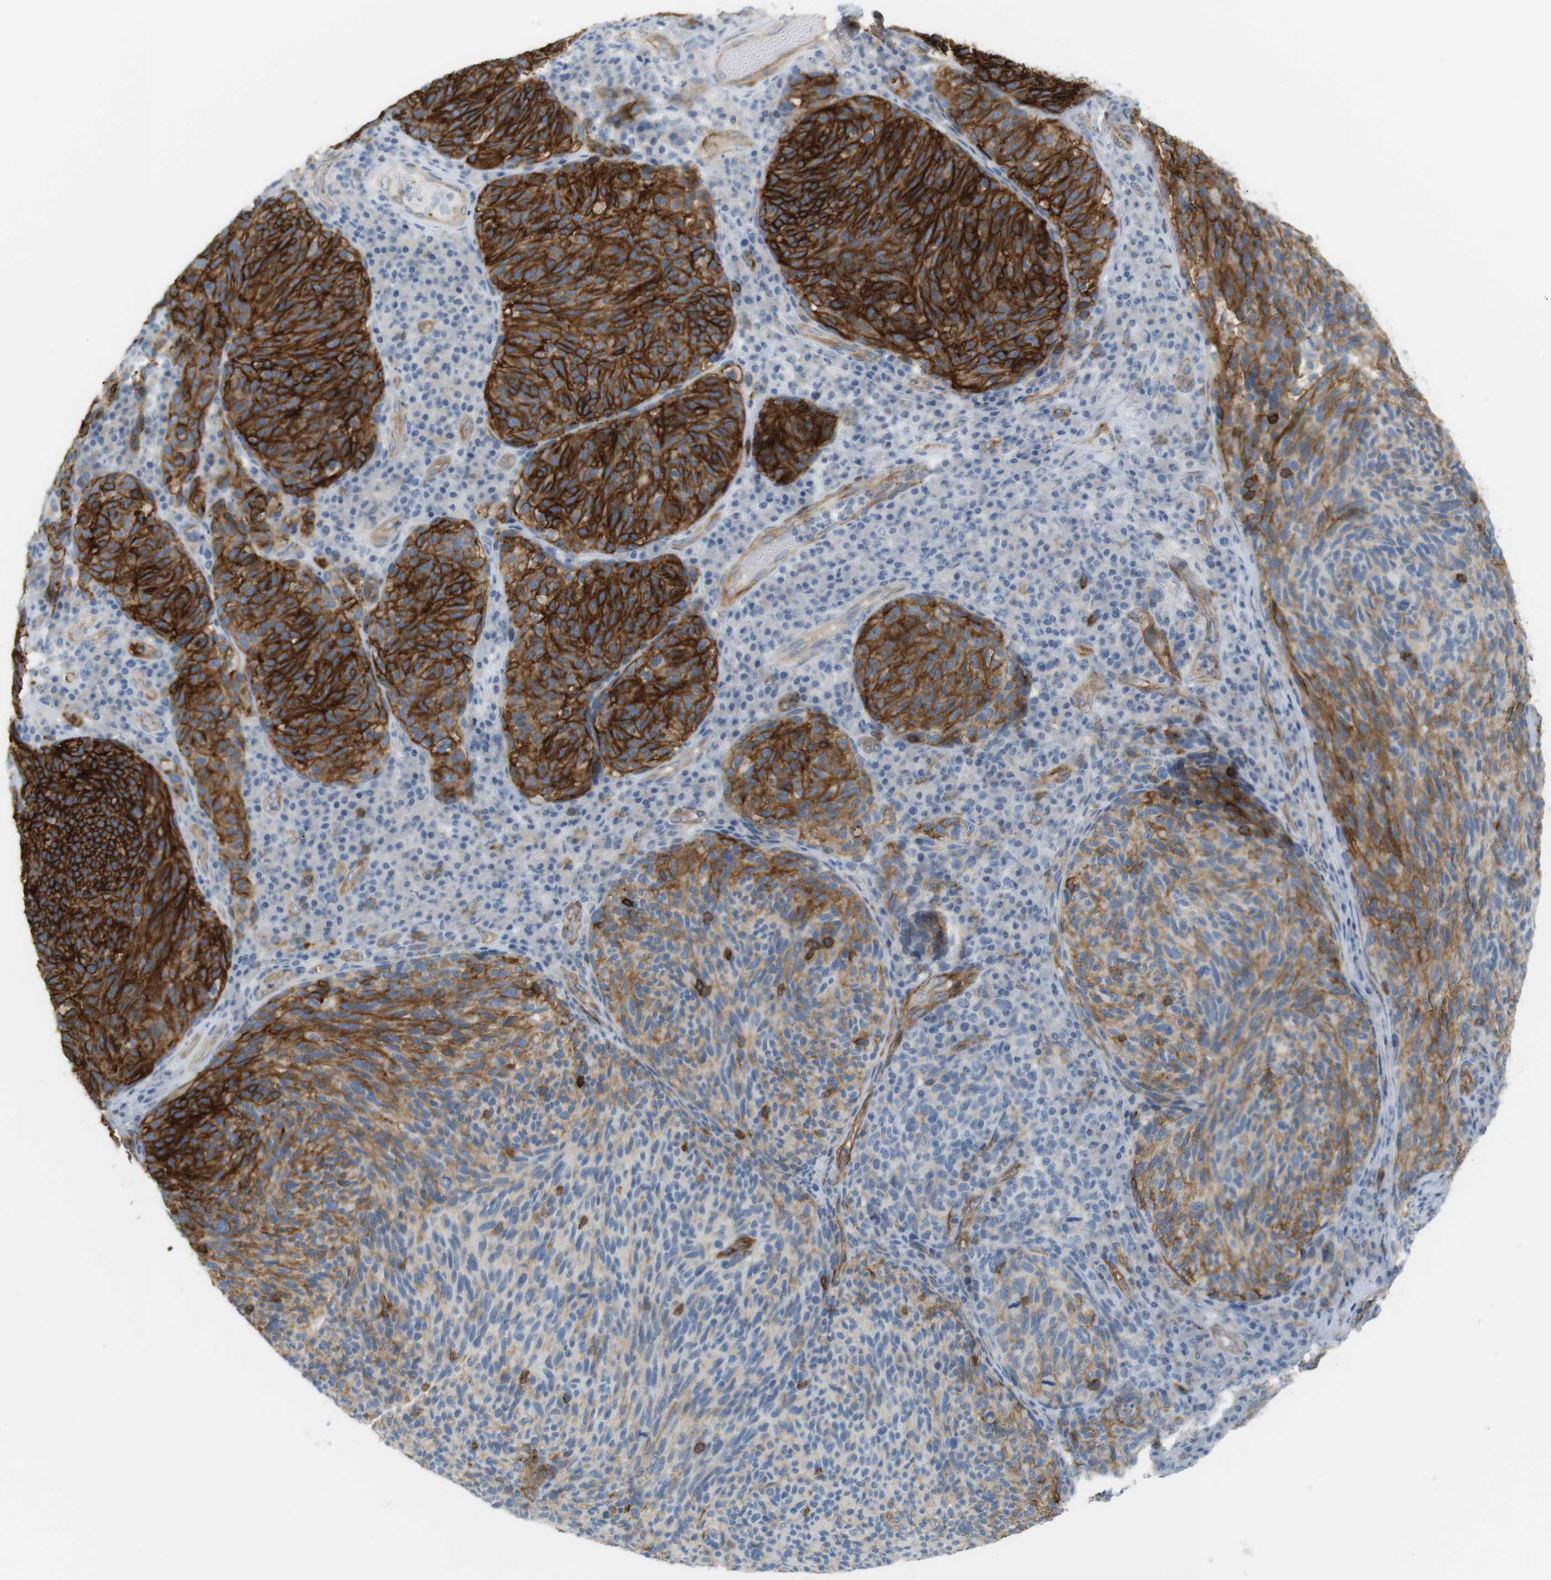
{"staining": {"intensity": "strong", "quantity": "25%-75%", "location": "cytoplasmic/membranous"}, "tissue": "melanoma", "cell_type": "Tumor cells", "image_type": "cancer", "snomed": [{"axis": "morphology", "description": "Malignant melanoma, NOS"}, {"axis": "topography", "description": "Skin"}], "caption": "IHC of melanoma reveals high levels of strong cytoplasmic/membranous positivity in approximately 25%-75% of tumor cells.", "gene": "F2R", "patient": {"sex": "female", "age": 73}}